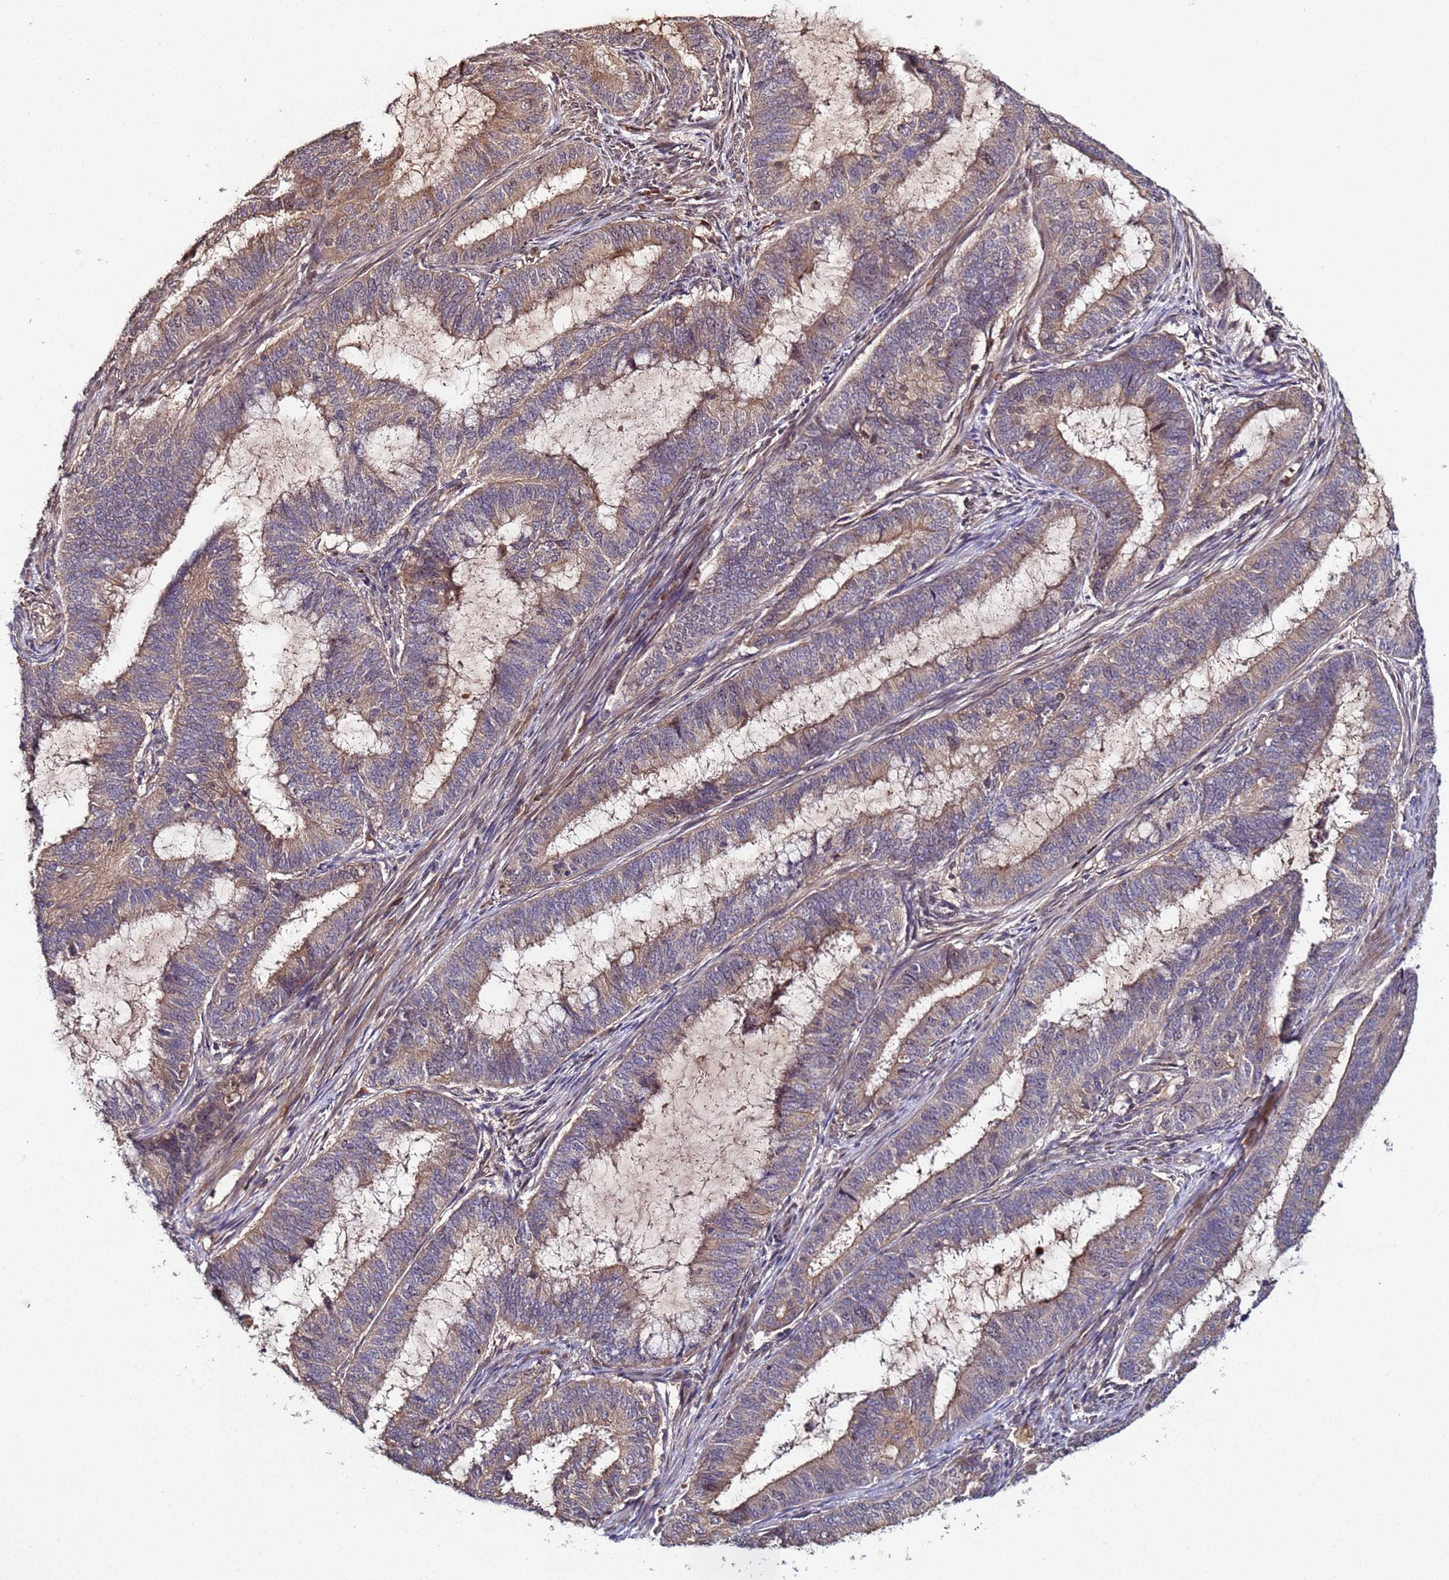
{"staining": {"intensity": "moderate", "quantity": "25%-75%", "location": "cytoplasmic/membranous,nuclear"}, "tissue": "endometrial cancer", "cell_type": "Tumor cells", "image_type": "cancer", "snomed": [{"axis": "morphology", "description": "Adenocarcinoma, NOS"}, {"axis": "topography", "description": "Endometrium"}], "caption": "This histopathology image demonstrates IHC staining of human adenocarcinoma (endometrial), with medium moderate cytoplasmic/membranous and nuclear staining in about 25%-75% of tumor cells.", "gene": "OSER1", "patient": {"sex": "female", "age": 51}}